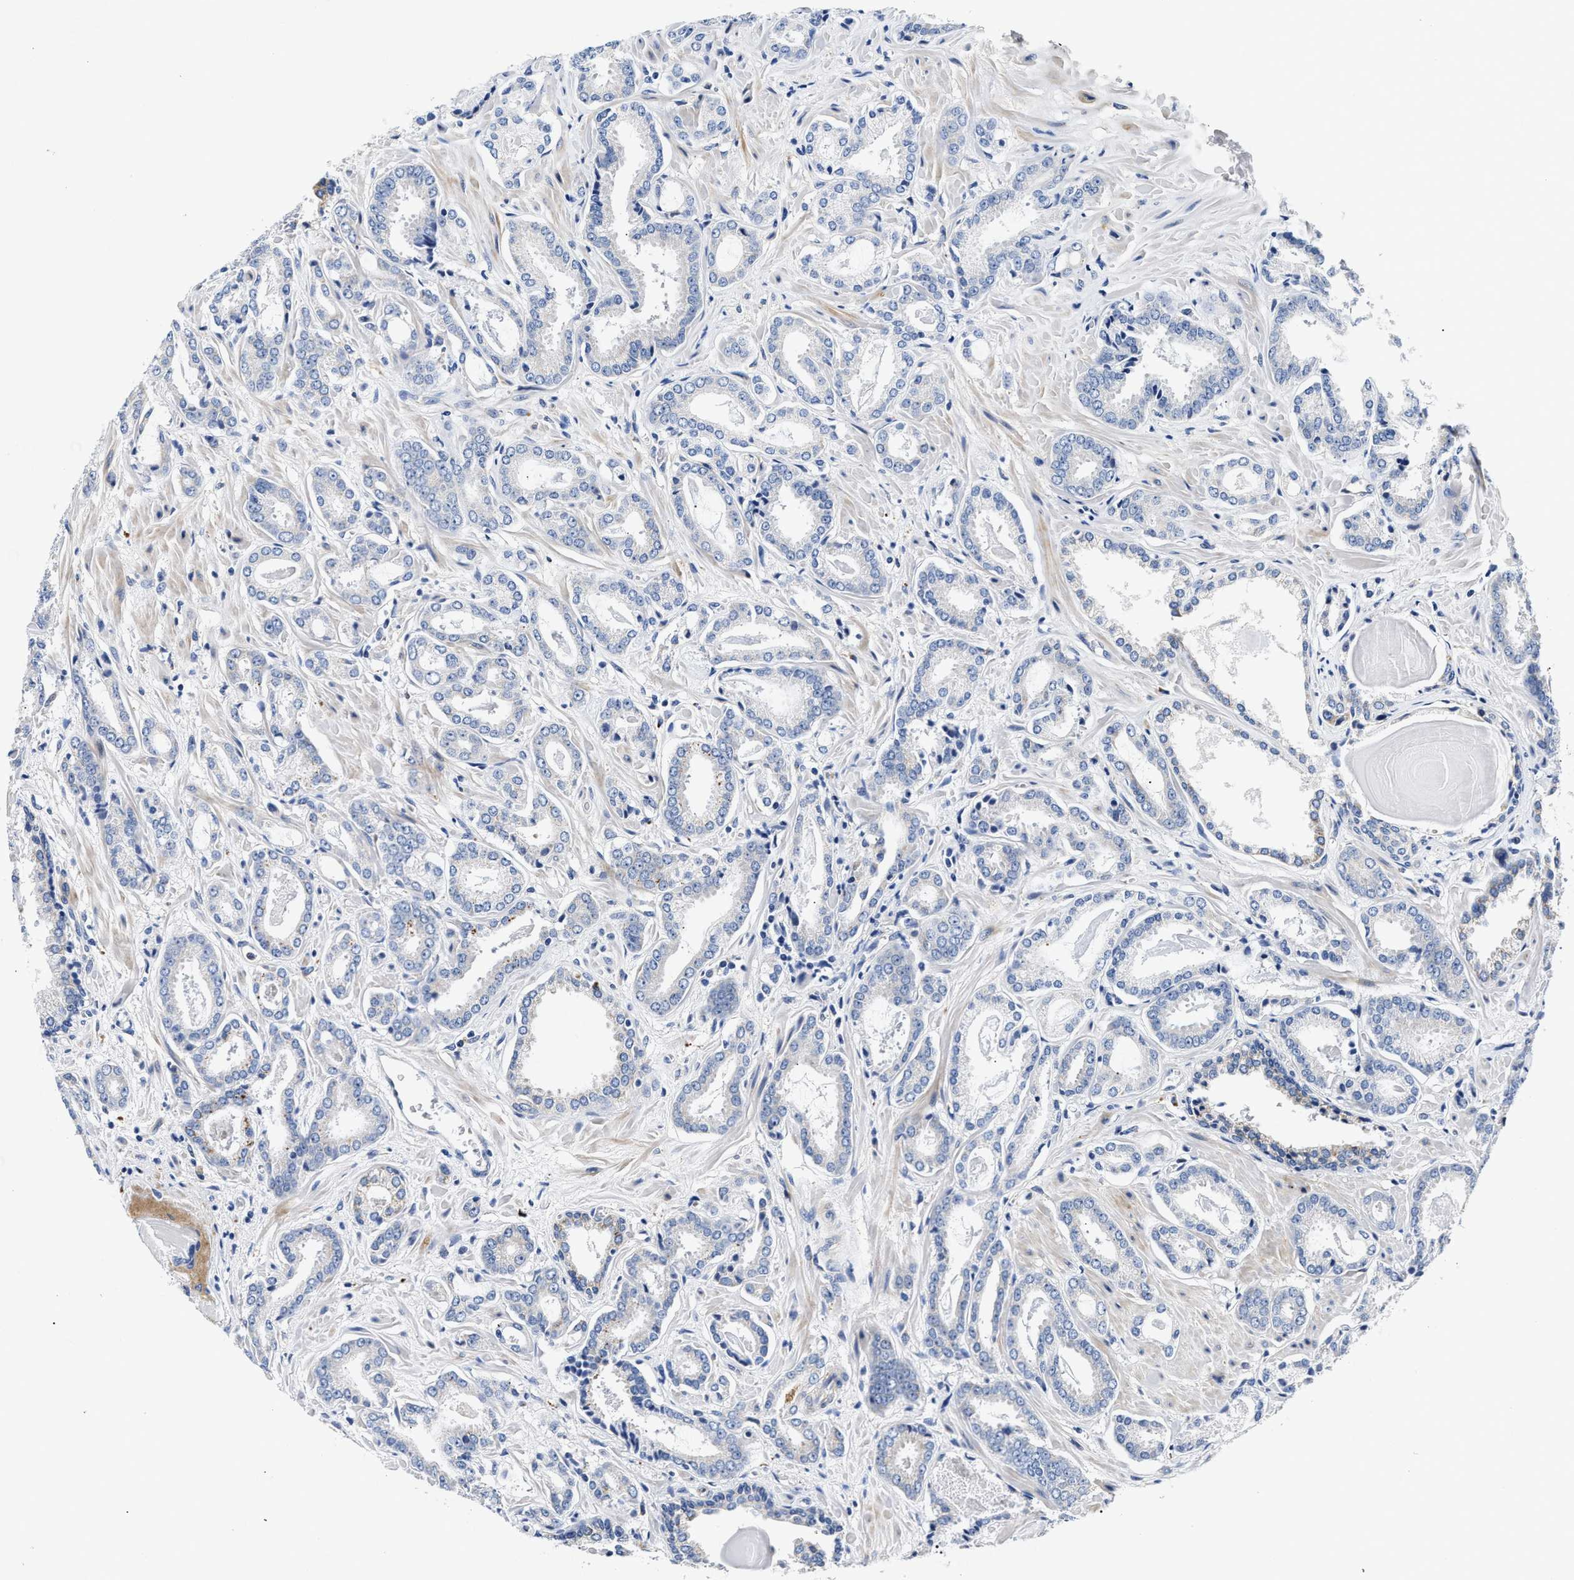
{"staining": {"intensity": "negative", "quantity": "none", "location": "none"}, "tissue": "prostate cancer", "cell_type": "Tumor cells", "image_type": "cancer", "snomed": [{"axis": "morphology", "description": "Adenocarcinoma, Low grade"}, {"axis": "topography", "description": "Prostate"}], "caption": "A high-resolution image shows IHC staining of prostate cancer (adenocarcinoma (low-grade)), which shows no significant positivity in tumor cells.", "gene": "ACADVL", "patient": {"sex": "male", "age": 53}}